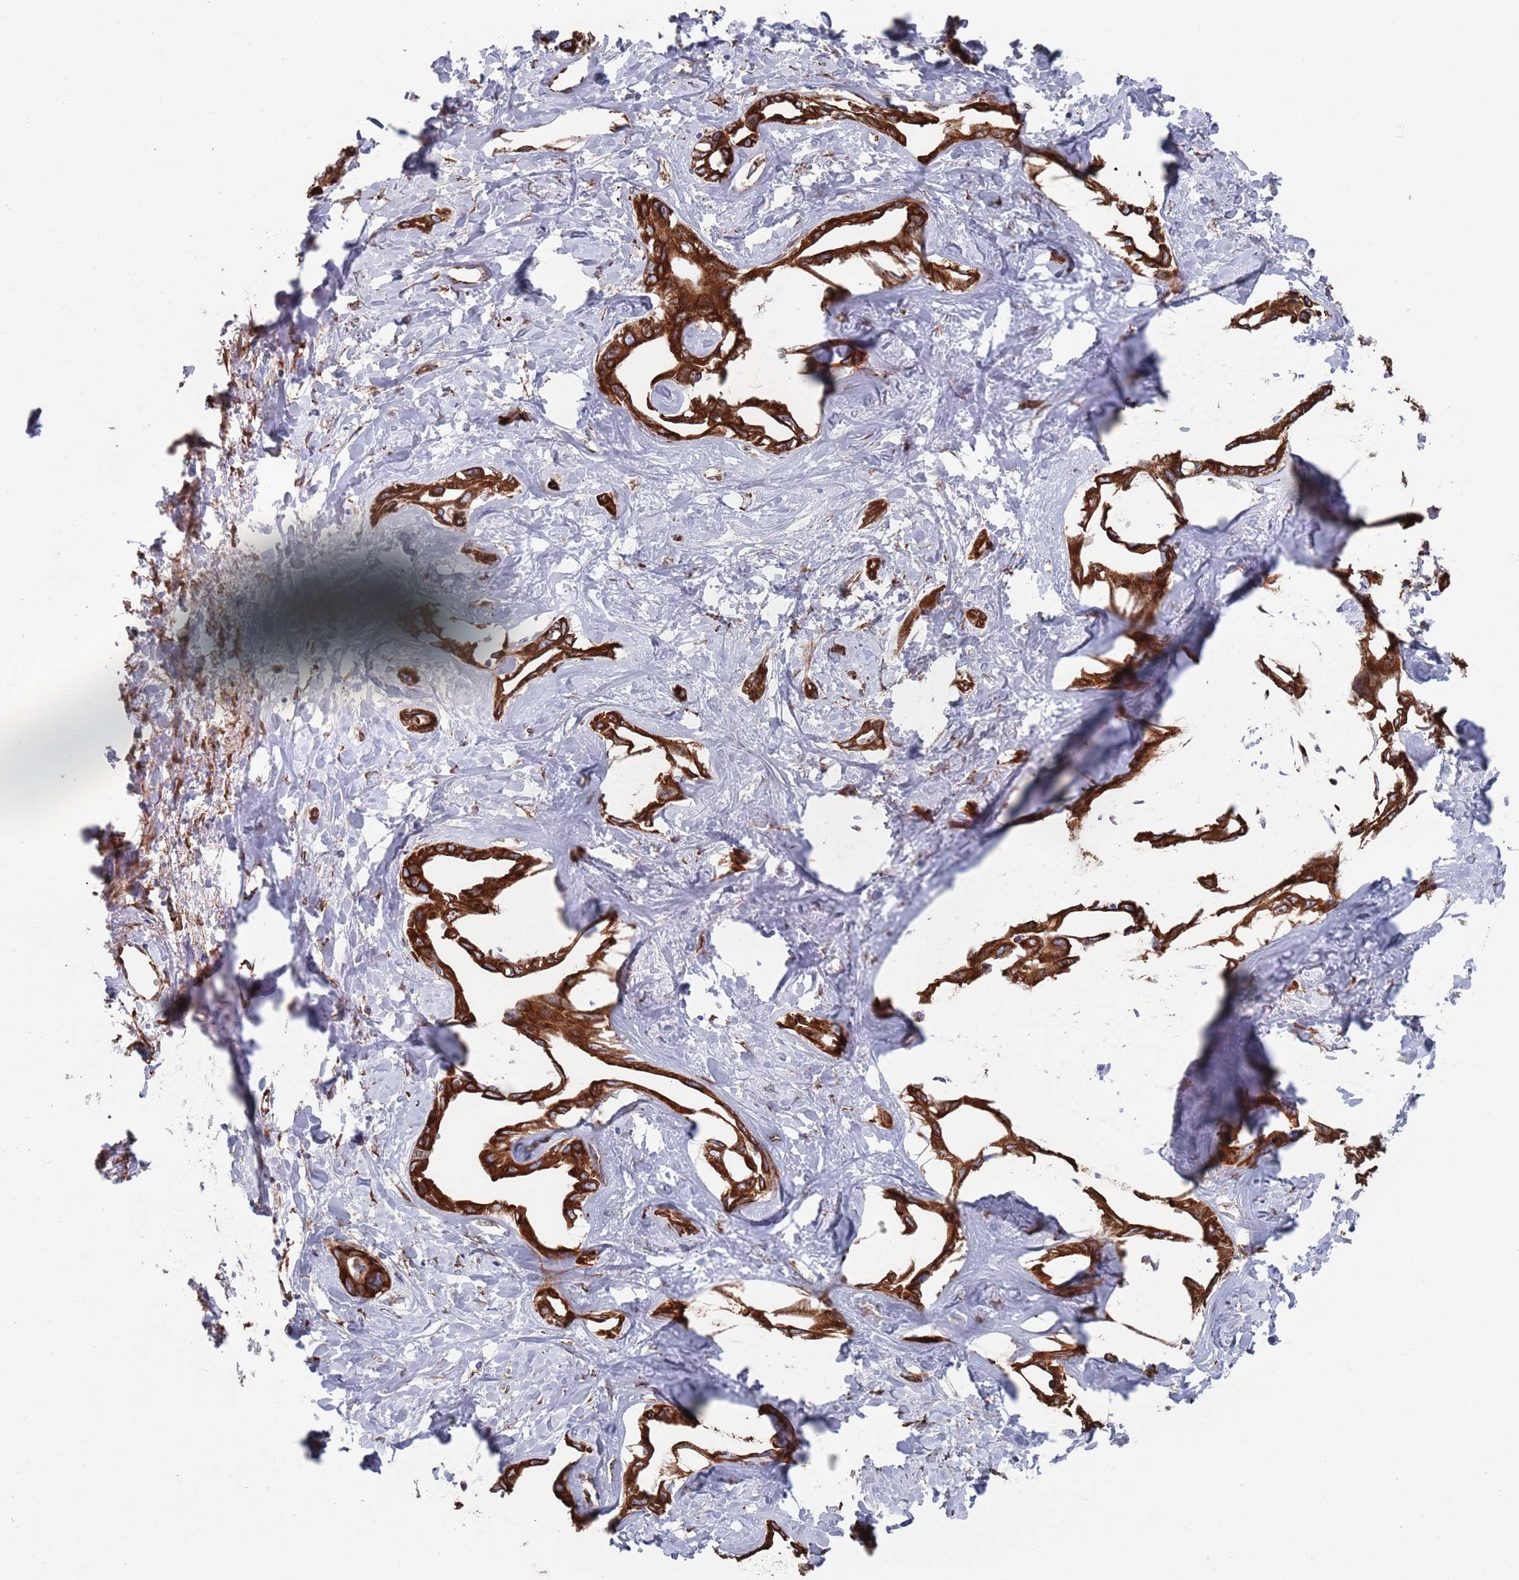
{"staining": {"intensity": "strong", "quantity": ">75%", "location": "cytoplasmic/membranous"}, "tissue": "liver cancer", "cell_type": "Tumor cells", "image_type": "cancer", "snomed": [{"axis": "morphology", "description": "Cholangiocarcinoma"}, {"axis": "topography", "description": "Liver"}], "caption": "There is high levels of strong cytoplasmic/membranous expression in tumor cells of liver cancer (cholangiocarcinoma), as demonstrated by immunohistochemical staining (brown color).", "gene": "CCDC106", "patient": {"sex": "male", "age": 59}}